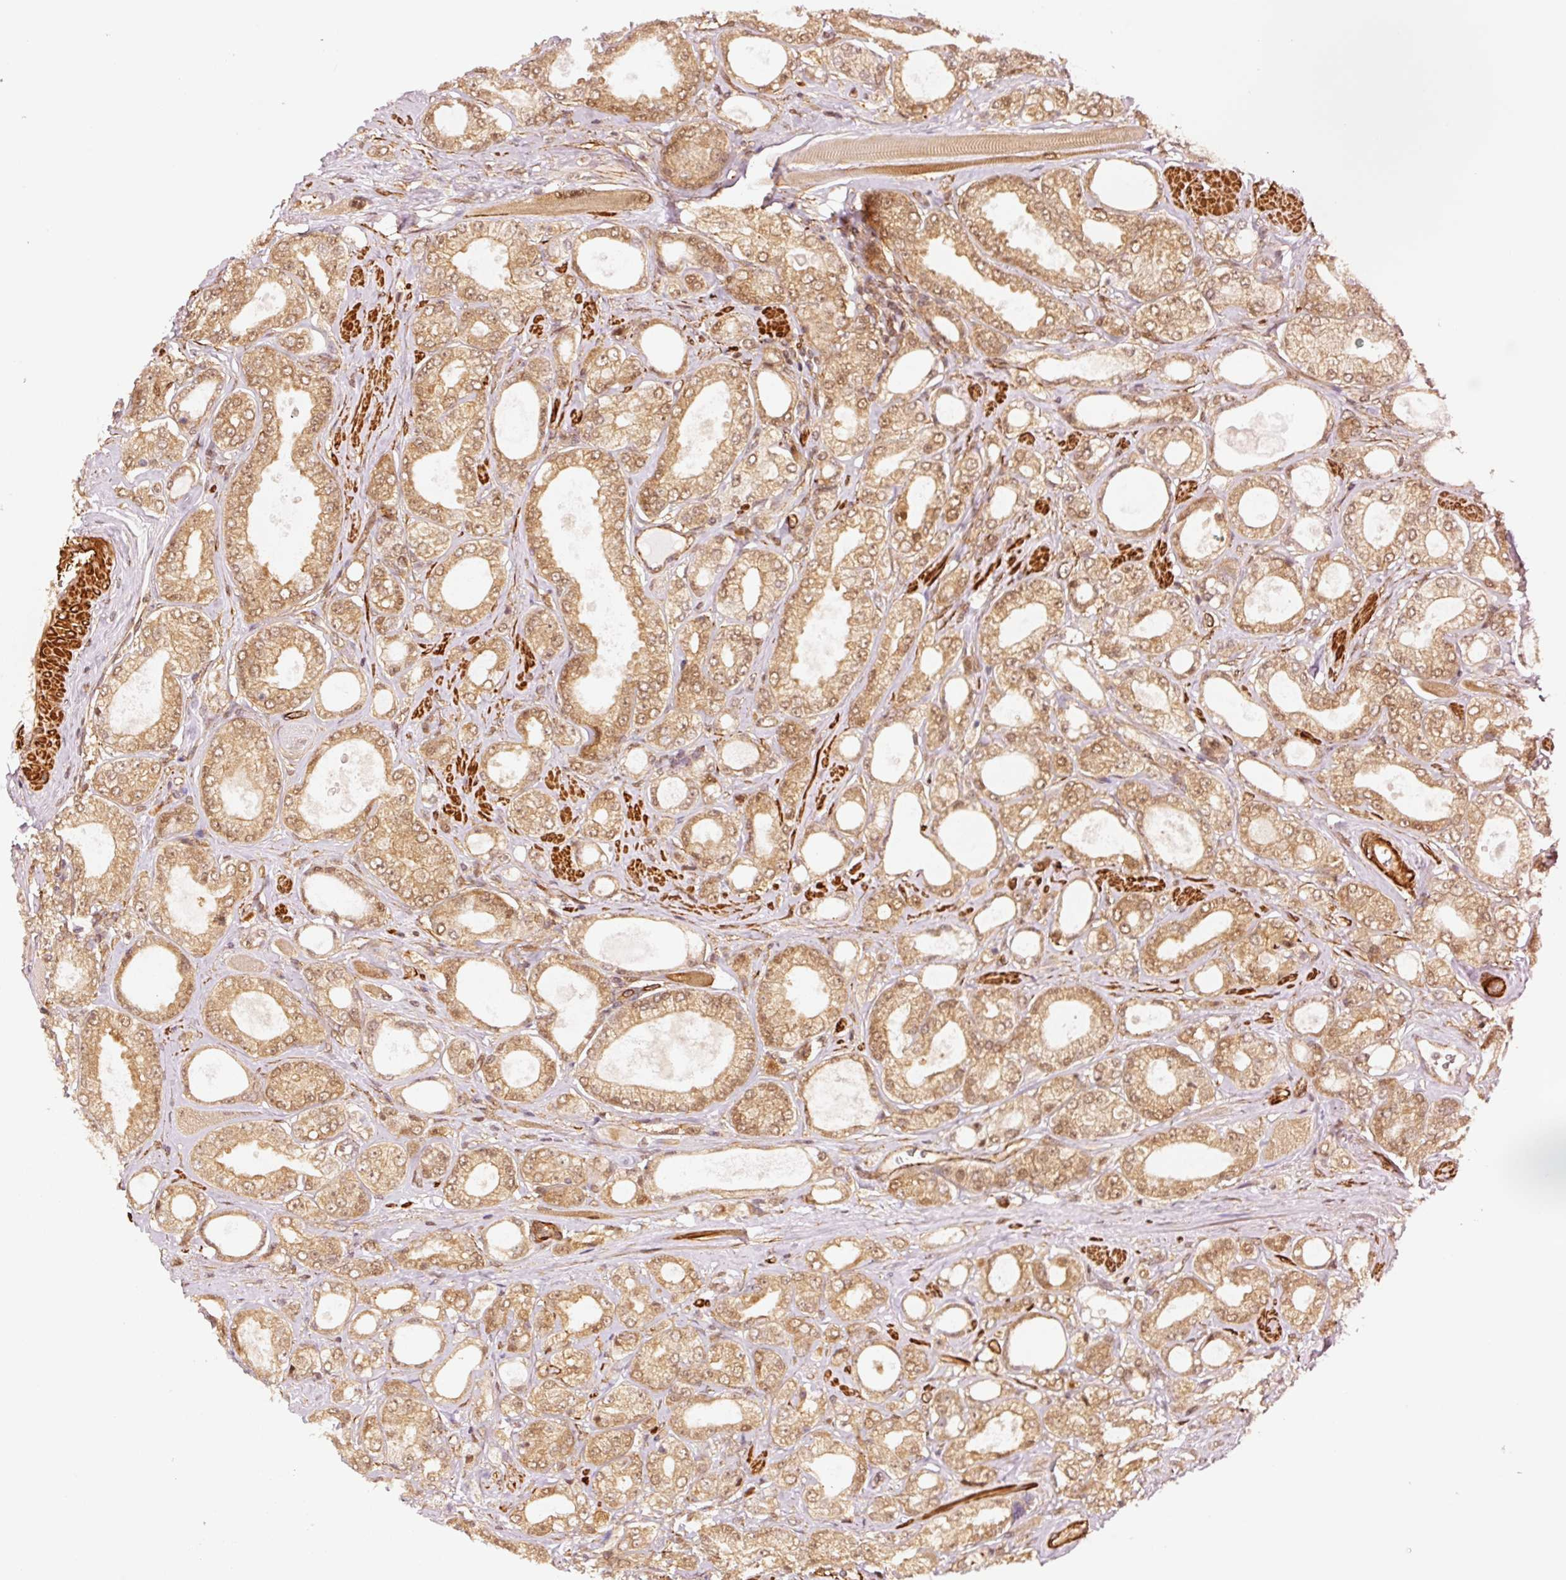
{"staining": {"intensity": "moderate", "quantity": ">75%", "location": "cytoplasmic/membranous,nuclear"}, "tissue": "prostate cancer", "cell_type": "Tumor cells", "image_type": "cancer", "snomed": [{"axis": "morphology", "description": "Adenocarcinoma, High grade"}, {"axis": "topography", "description": "Prostate"}], "caption": "Human prostate cancer stained with a brown dye reveals moderate cytoplasmic/membranous and nuclear positive expression in about >75% of tumor cells.", "gene": "PSMD1", "patient": {"sex": "male", "age": 68}}